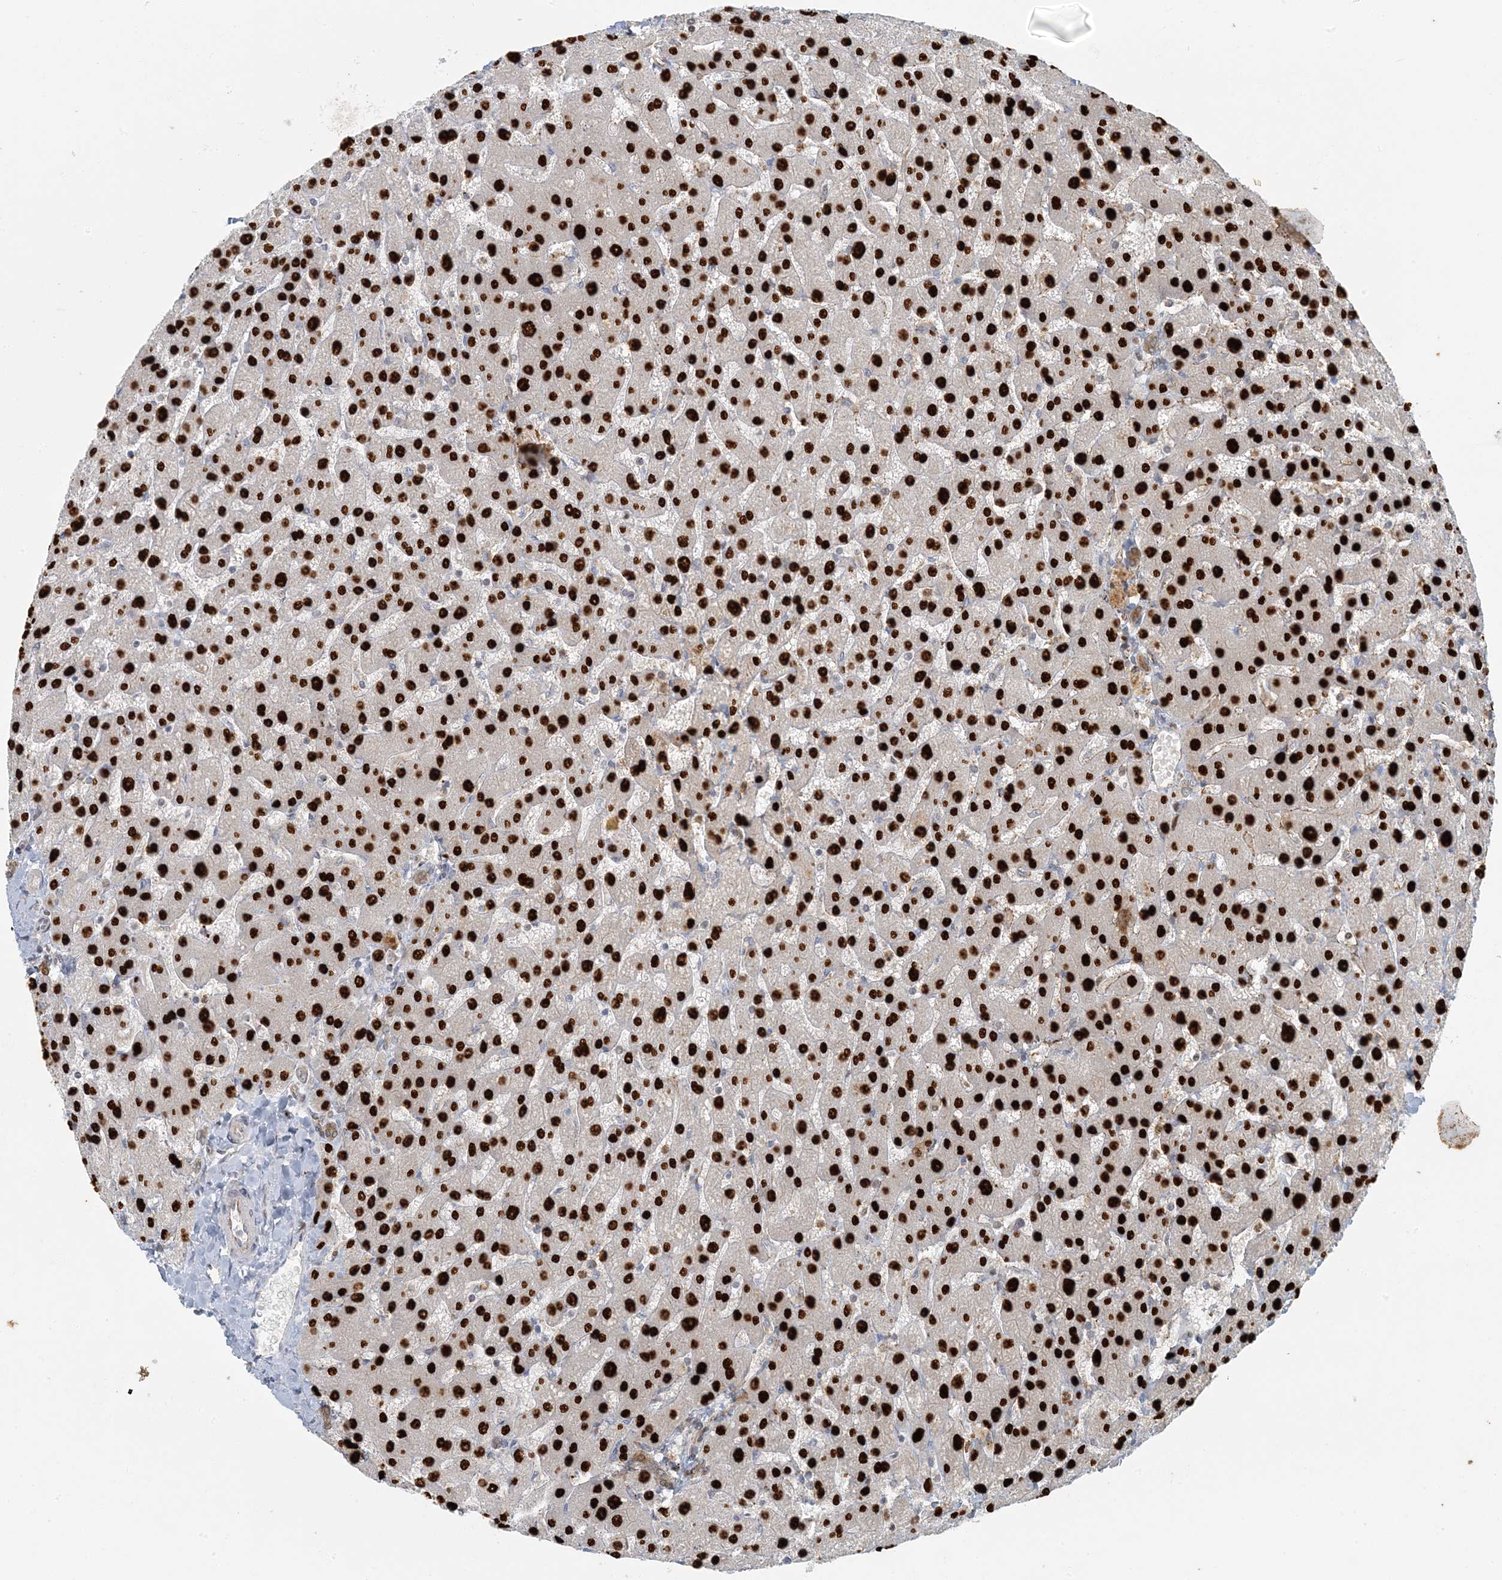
{"staining": {"intensity": "weak", "quantity": ">75%", "location": "cytoplasmic/membranous"}, "tissue": "liver", "cell_type": "Cholangiocytes", "image_type": "normal", "snomed": [{"axis": "morphology", "description": "Normal tissue, NOS"}, {"axis": "topography", "description": "Liver"}], "caption": "A brown stain highlights weak cytoplasmic/membranous staining of a protein in cholangiocytes of normal liver.", "gene": "AK9", "patient": {"sex": "male", "age": 55}}